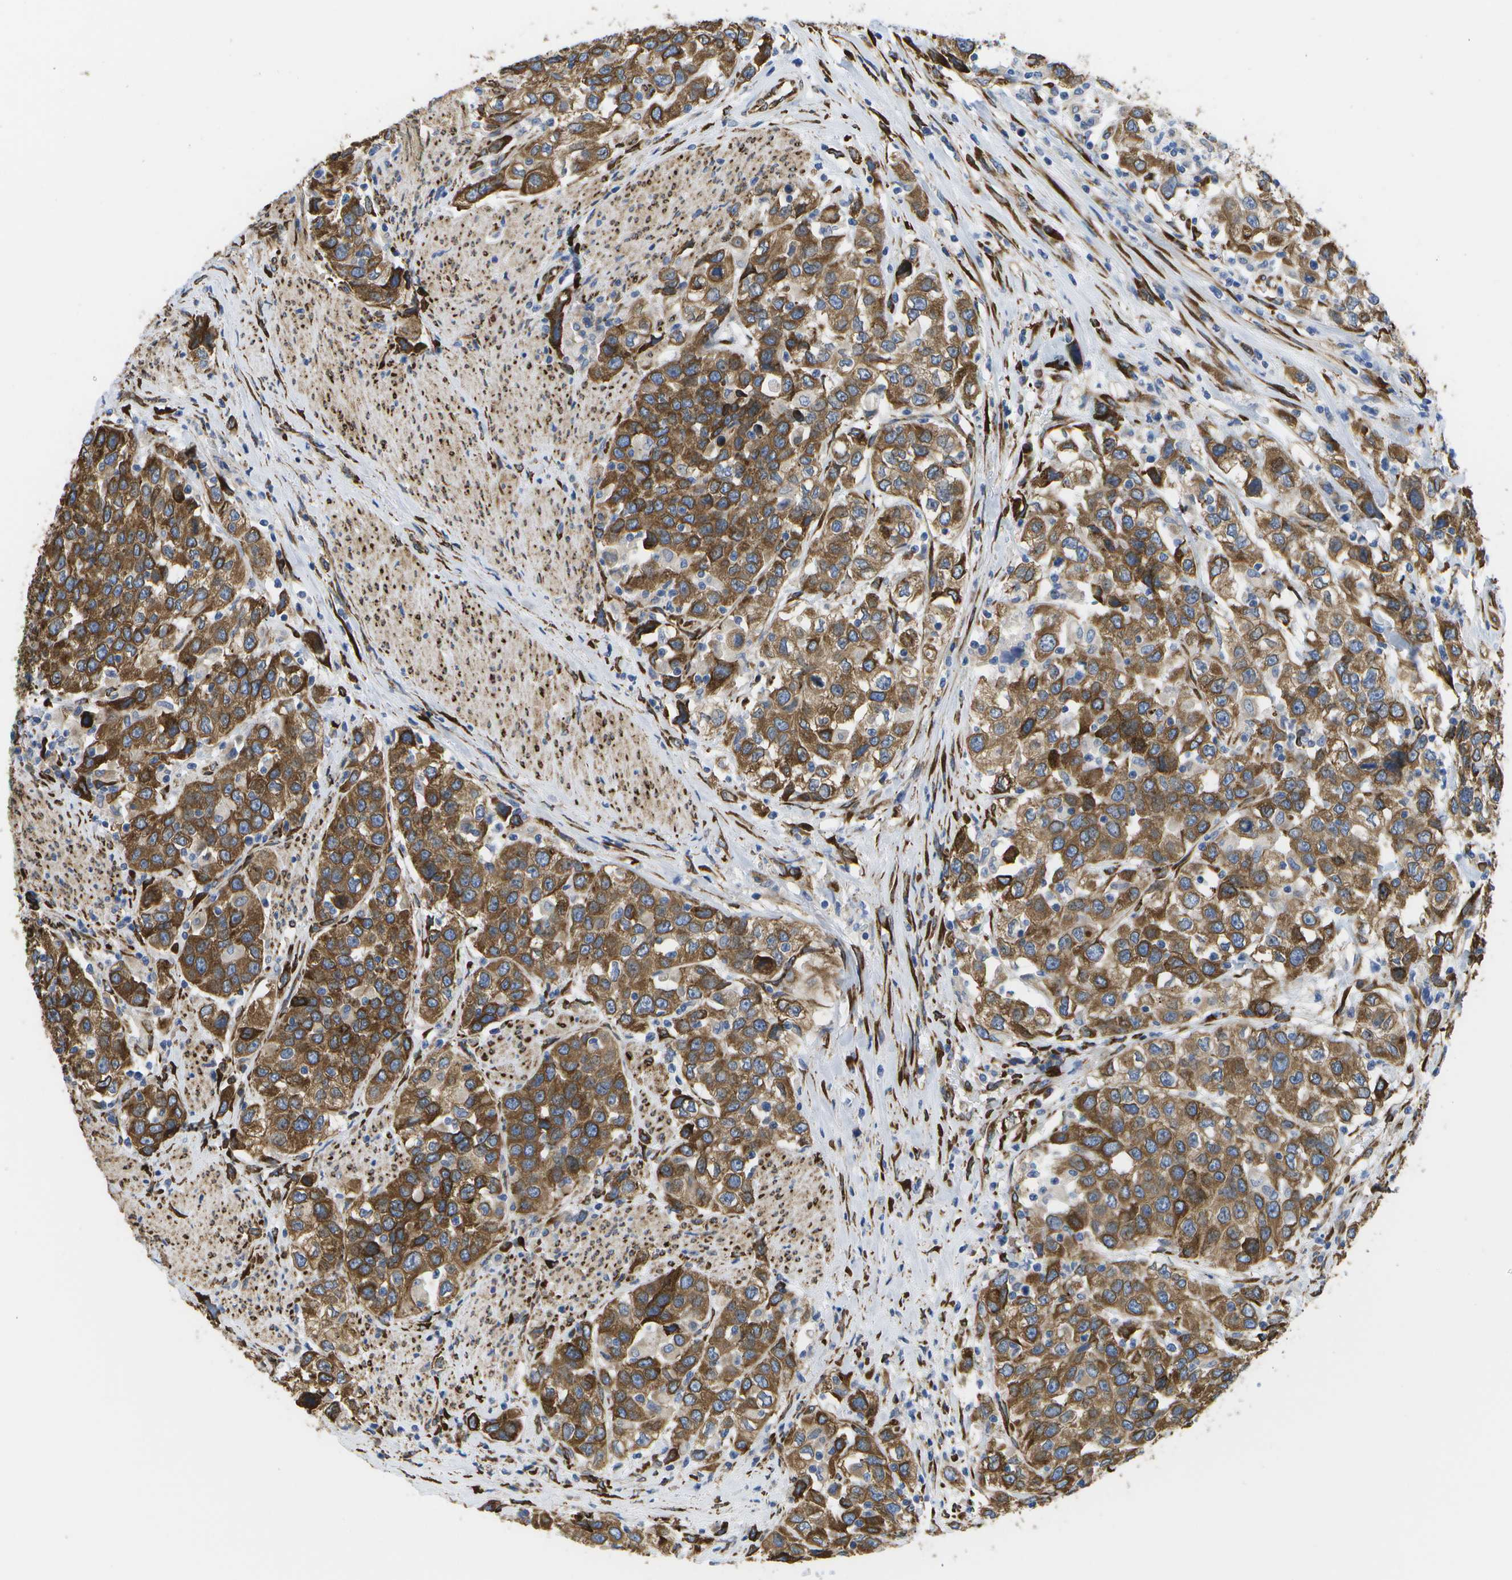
{"staining": {"intensity": "strong", "quantity": ">75%", "location": "cytoplasmic/membranous"}, "tissue": "urothelial cancer", "cell_type": "Tumor cells", "image_type": "cancer", "snomed": [{"axis": "morphology", "description": "Urothelial carcinoma, High grade"}, {"axis": "topography", "description": "Urinary bladder"}], "caption": "A high amount of strong cytoplasmic/membranous staining is seen in approximately >75% of tumor cells in urothelial cancer tissue.", "gene": "ZDHHC17", "patient": {"sex": "female", "age": 80}}